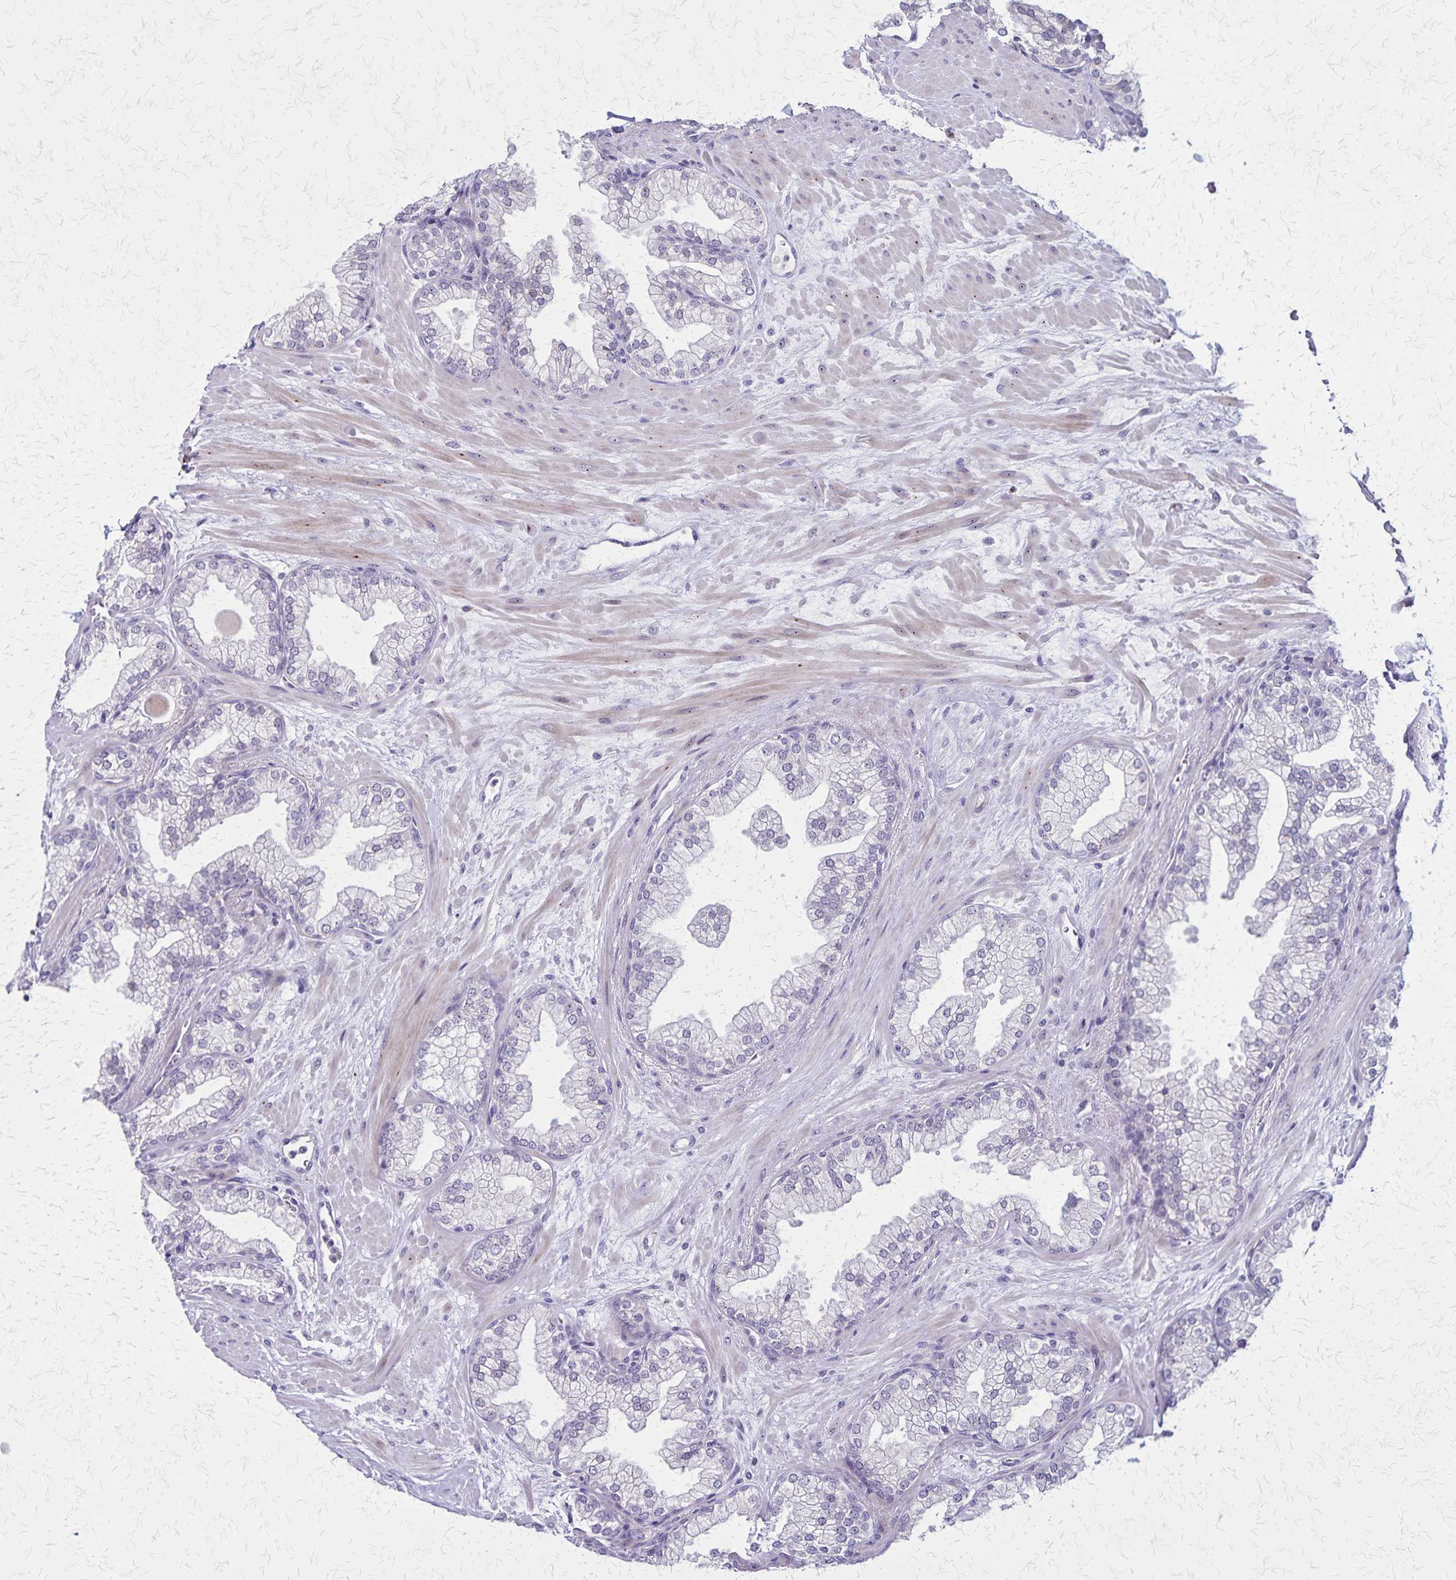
{"staining": {"intensity": "negative", "quantity": "none", "location": "none"}, "tissue": "prostate", "cell_type": "Glandular cells", "image_type": "normal", "snomed": [{"axis": "morphology", "description": "Normal tissue, NOS"}, {"axis": "topography", "description": "Prostate"}, {"axis": "topography", "description": "Peripheral nerve tissue"}], "caption": "This is a micrograph of IHC staining of normal prostate, which shows no expression in glandular cells. The staining is performed using DAB (3,3'-diaminobenzidine) brown chromogen with nuclei counter-stained in using hematoxylin.", "gene": "OR51B5", "patient": {"sex": "male", "age": 61}}